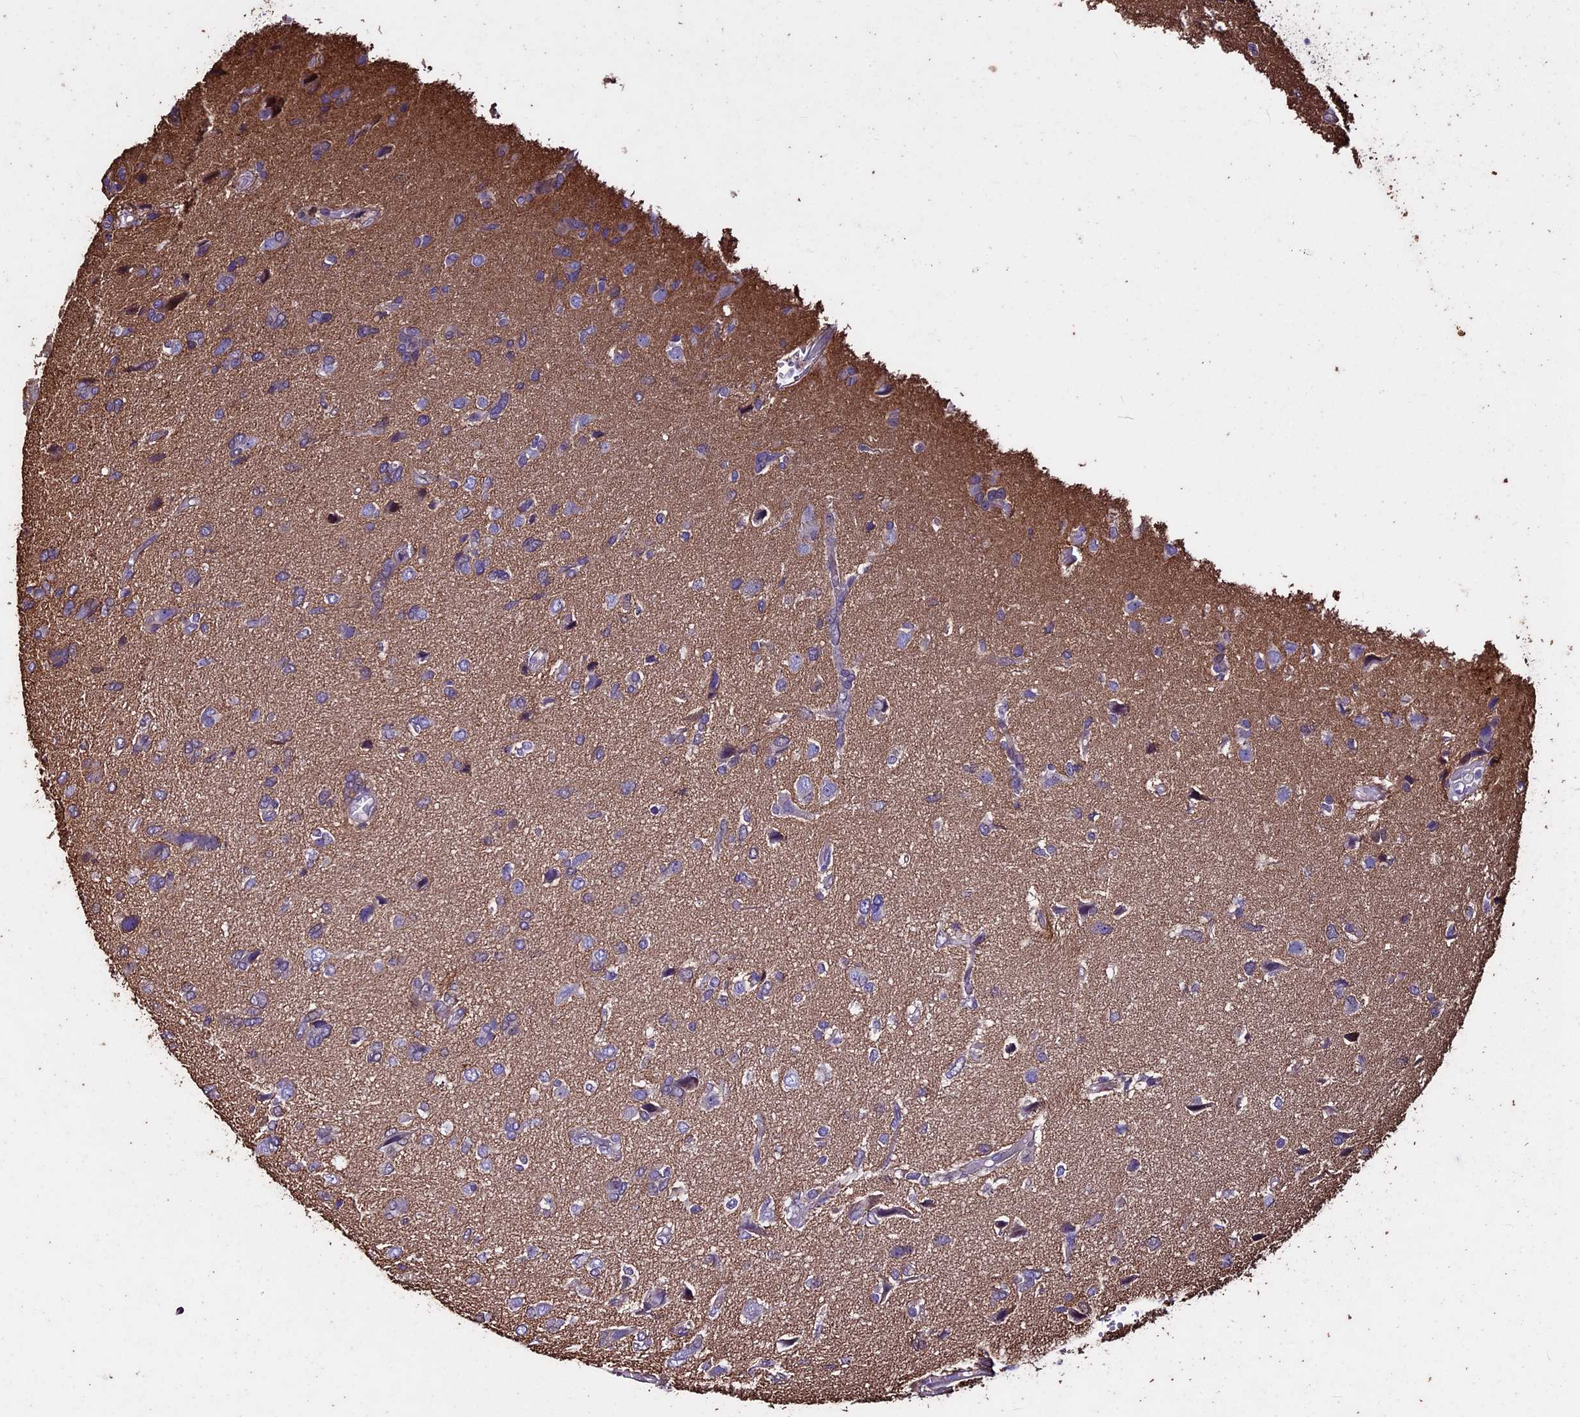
{"staining": {"intensity": "negative", "quantity": "none", "location": "none"}, "tissue": "glioma", "cell_type": "Tumor cells", "image_type": "cancer", "snomed": [{"axis": "morphology", "description": "Glioma, malignant, High grade"}, {"axis": "topography", "description": "Brain"}], "caption": "The histopathology image reveals no staining of tumor cells in glioma.", "gene": "USB1", "patient": {"sex": "female", "age": 59}}